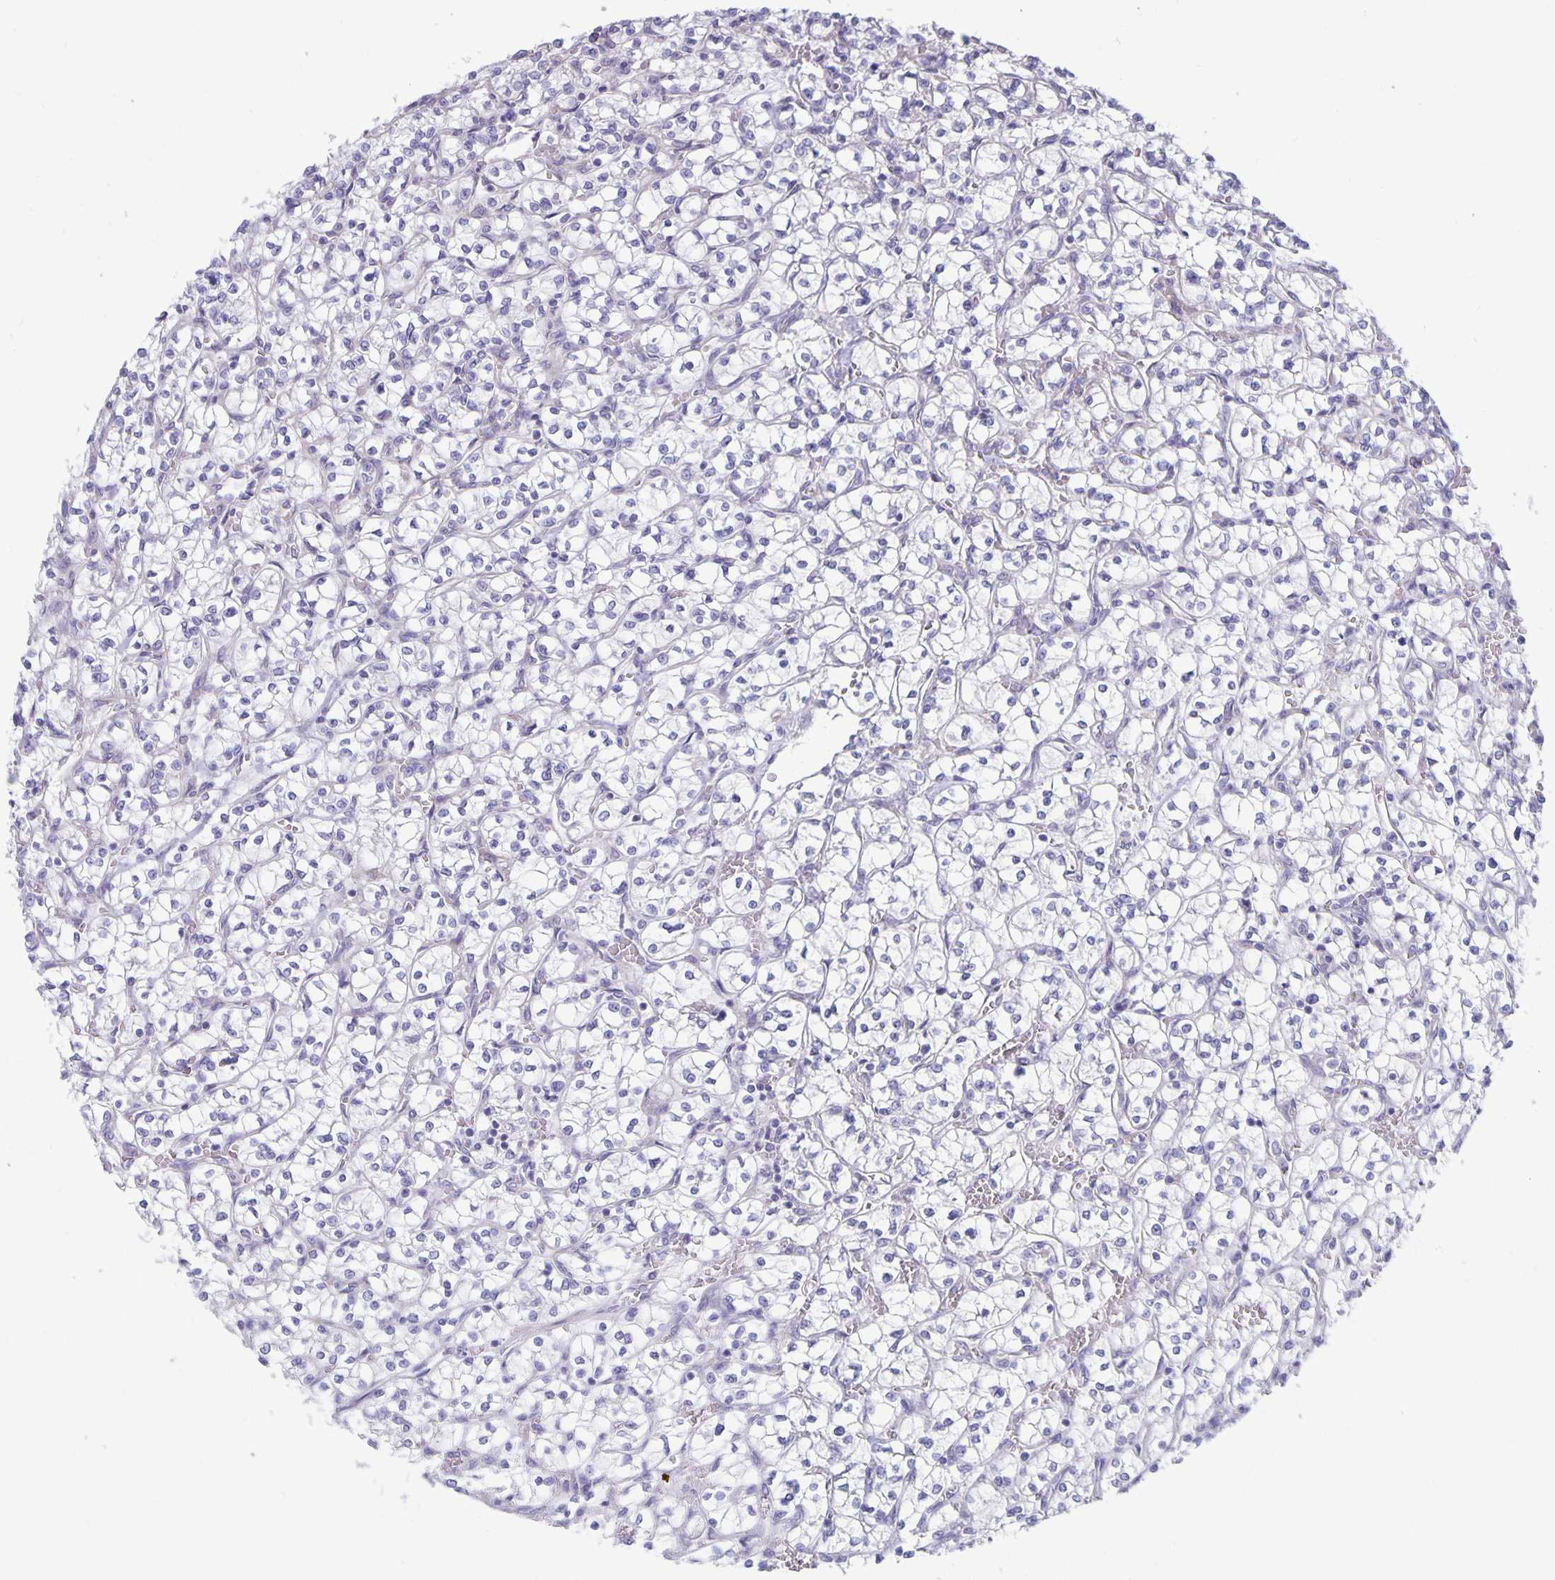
{"staining": {"intensity": "negative", "quantity": "none", "location": "none"}, "tissue": "renal cancer", "cell_type": "Tumor cells", "image_type": "cancer", "snomed": [{"axis": "morphology", "description": "Adenocarcinoma, NOS"}, {"axis": "topography", "description": "Kidney"}], "caption": "The image exhibits no significant expression in tumor cells of adenocarcinoma (renal). (DAB (3,3'-diaminobenzidine) immunohistochemistry (IHC), high magnification).", "gene": "PLCB3", "patient": {"sex": "female", "age": 64}}